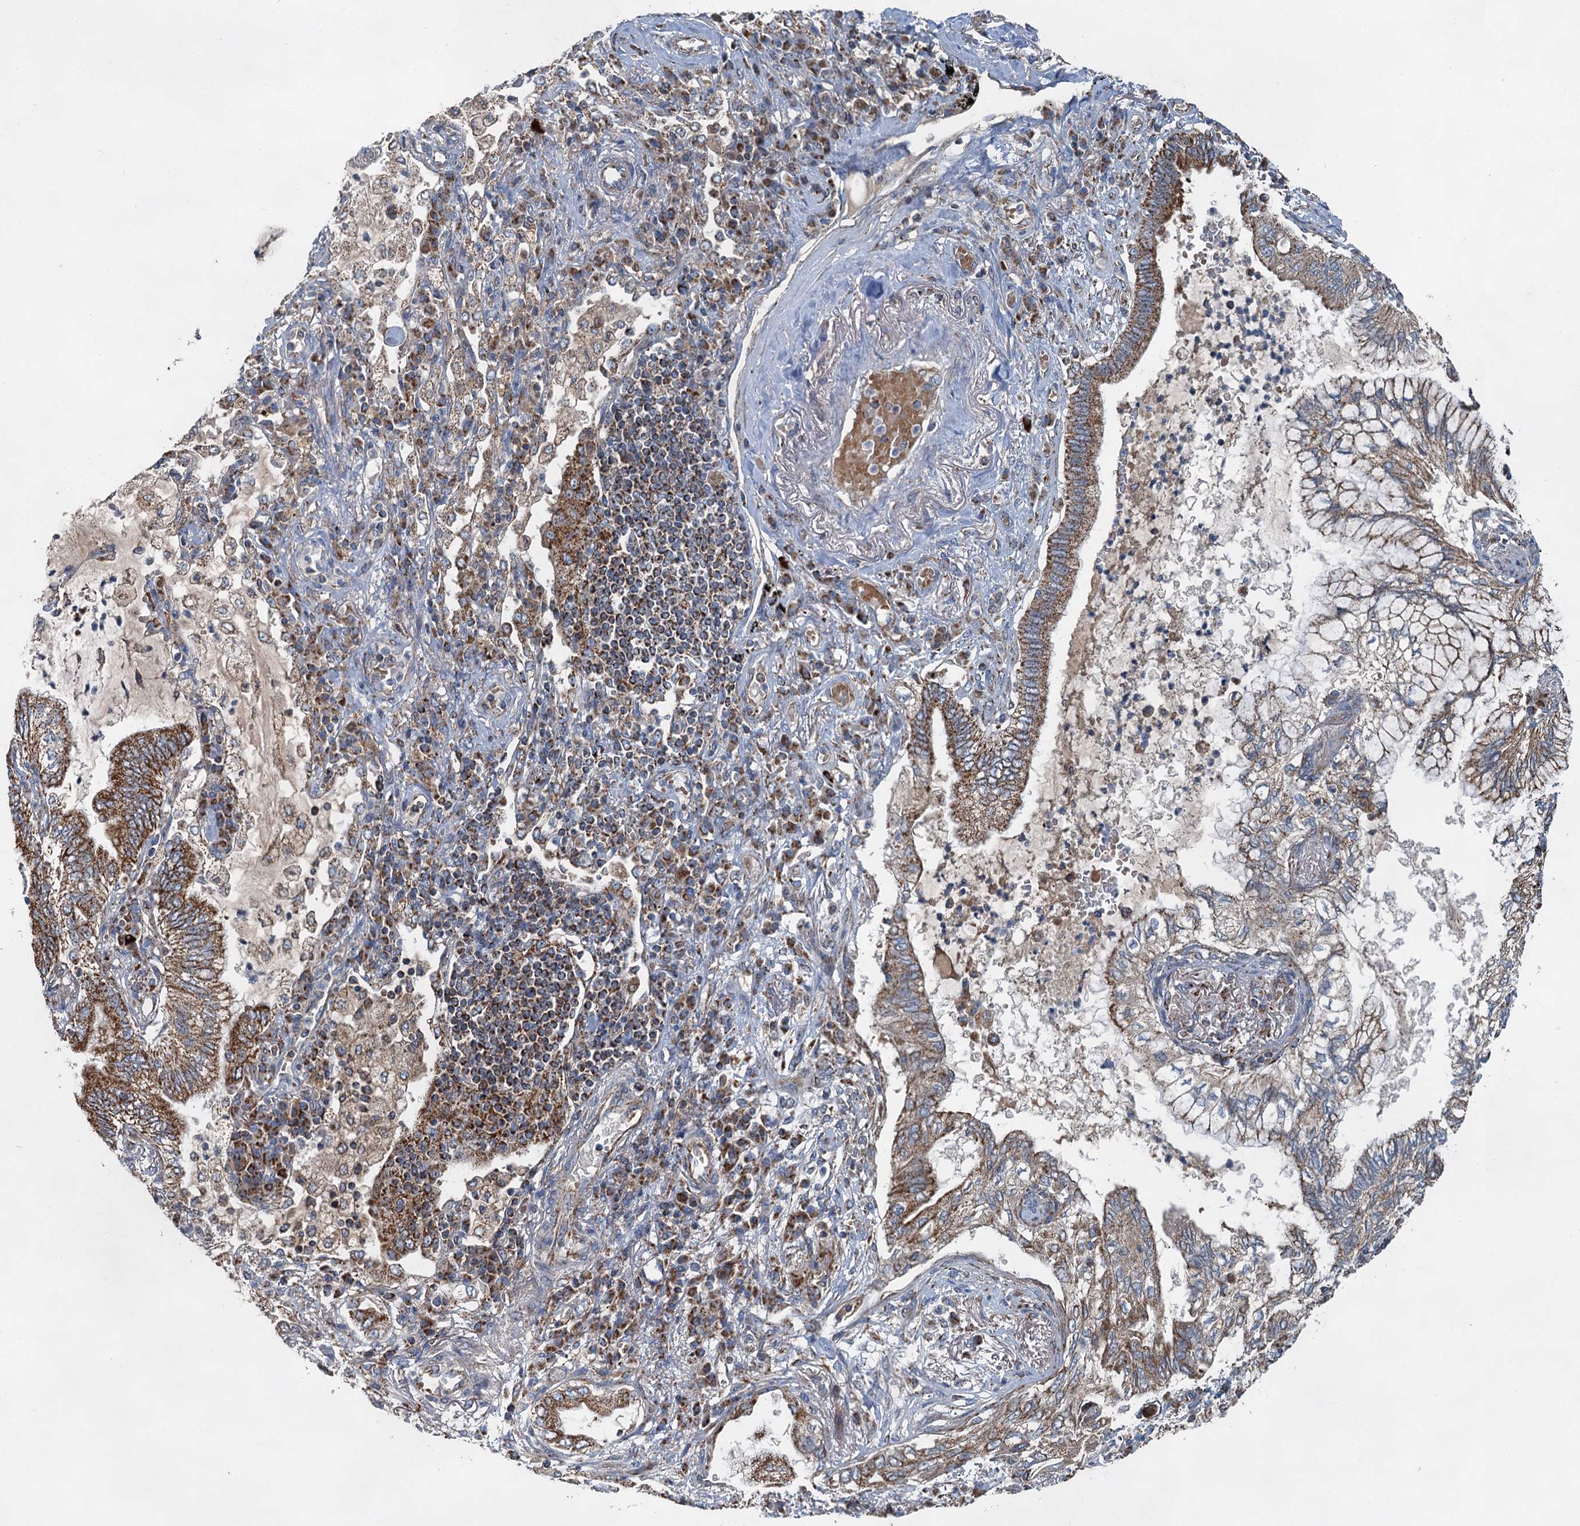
{"staining": {"intensity": "moderate", "quantity": ">75%", "location": "cytoplasmic/membranous"}, "tissue": "bronchus", "cell_type": "Respiratory epithelial cells", "image_type": "normal", "snomed": [{"axis": "morphology", "description": "Normal tissue, NOS"}, {"axis": "morphology", "description": "Adenocarcinoma, NOS"}, {"axis": "topography", "description": "Bronchus"}, {"axis": "topography", "description": "Lung"}], "caption": "Immunohistochemical staining of normal bronchus reveals moderate cytoplasmic/membranous protein positivity in approximately >75% of respiratory epithelial cells. Using DAB (3,3'-diaminobenzidine) (brown) and hematoxylin (blue) stains, captured at high magnification using brightfield microscopy.", "gene": "HAUS2", "patient": {"sex": "female", "age": 70}}